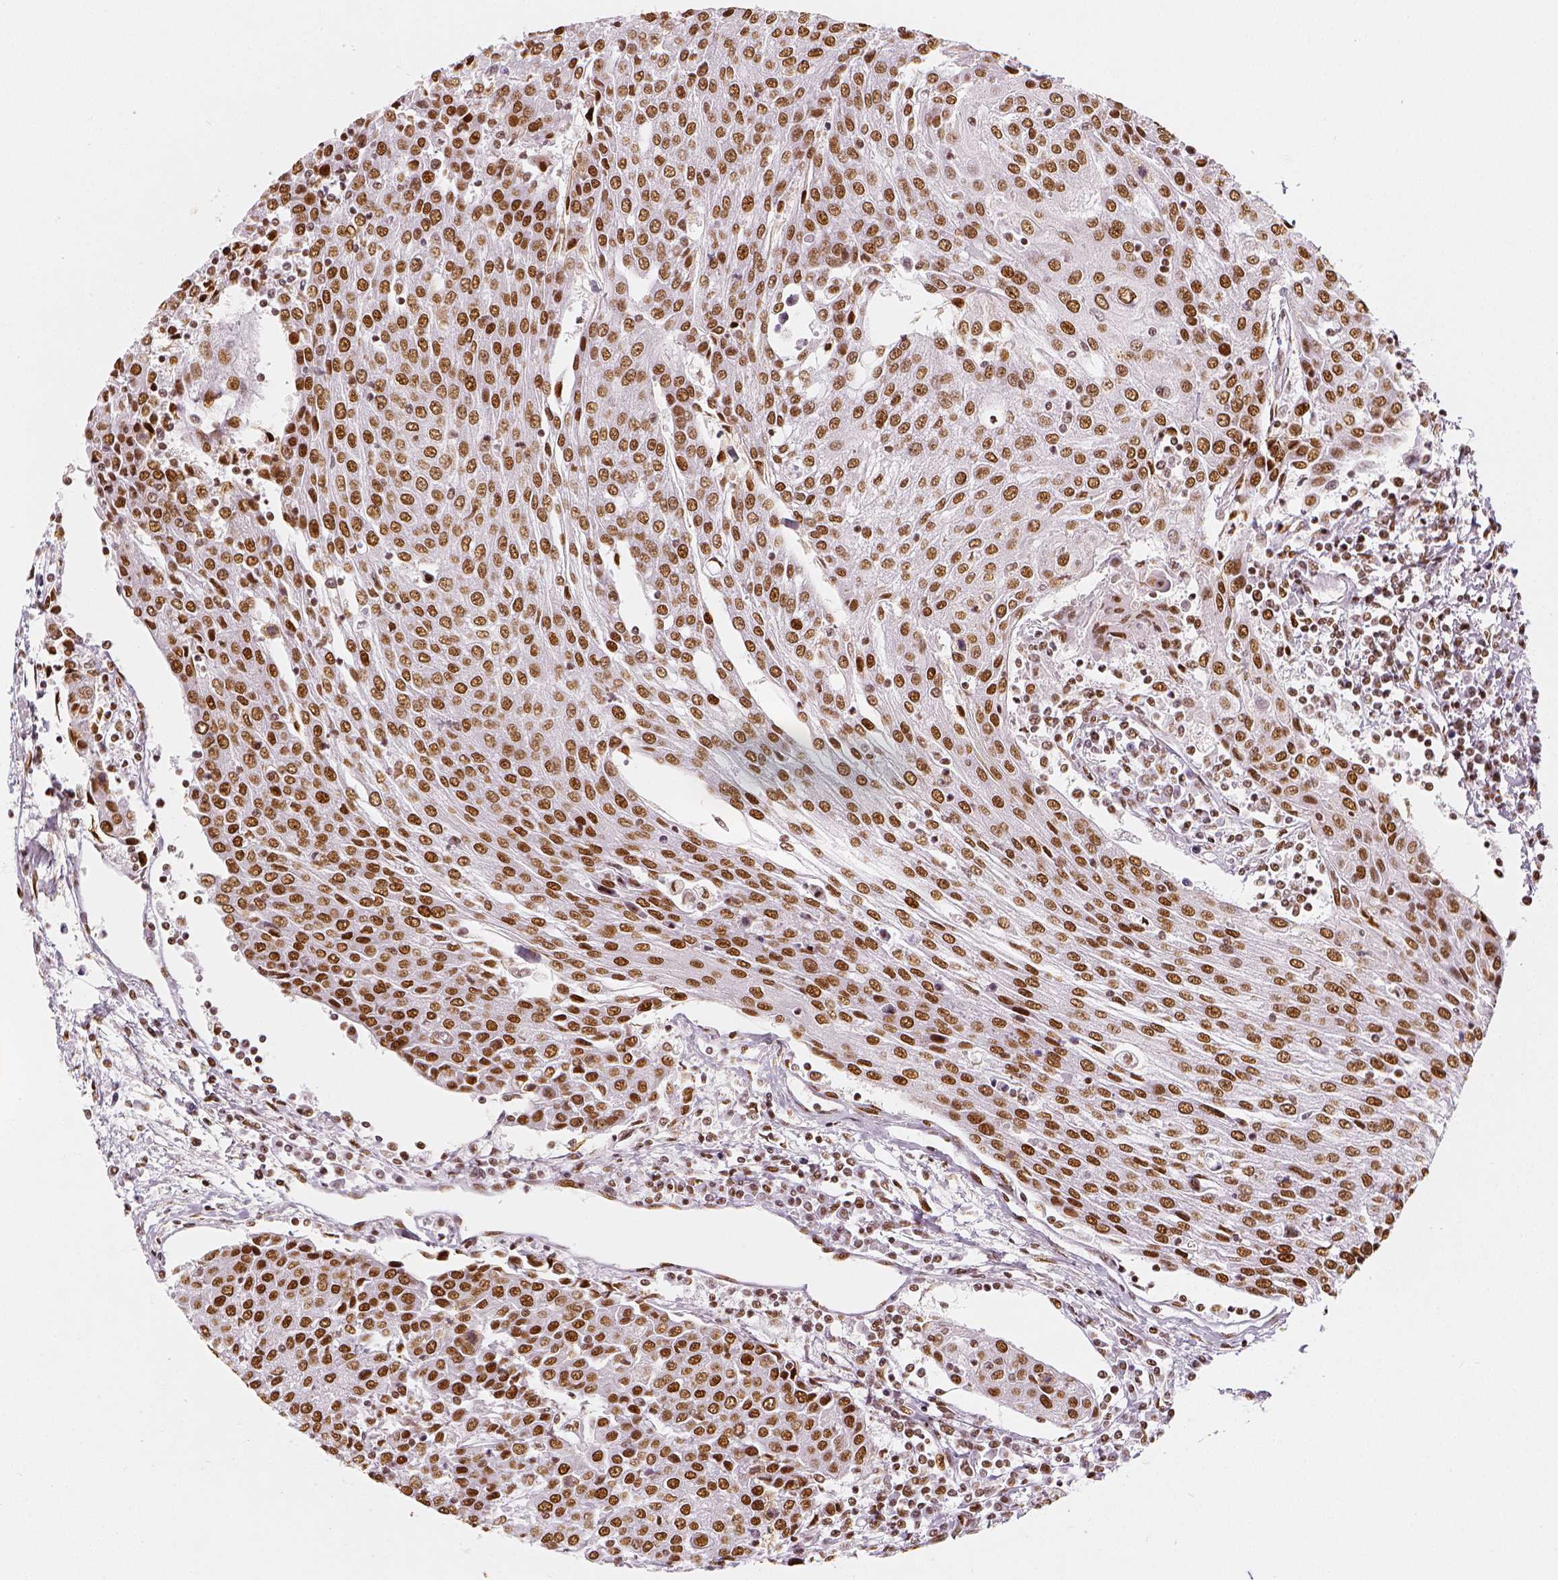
{"staining": {"intensity": "moderate", "quantity": ">75%", "location": "nuclear"}, "tissue": "urothelial cancer", "cell_type": "Tumor cells", "image_type": "cancer", "snomed": [{"axis": "morphology", "description": "Urothelial carcinoma, High grade"}, {"axis": "topography", "description": "Urinary bladder"}], "caption": "Moderate nuclear staining is present in about >75% of tumor cells in urothelial cancer. The protein of interest is stained brown, and the nuclei are stained in blue (DAB IHC with brightfield microscopy, high magnification).", "gene": "KDM5B", "patient": {"sex": "female", "age": 85}}